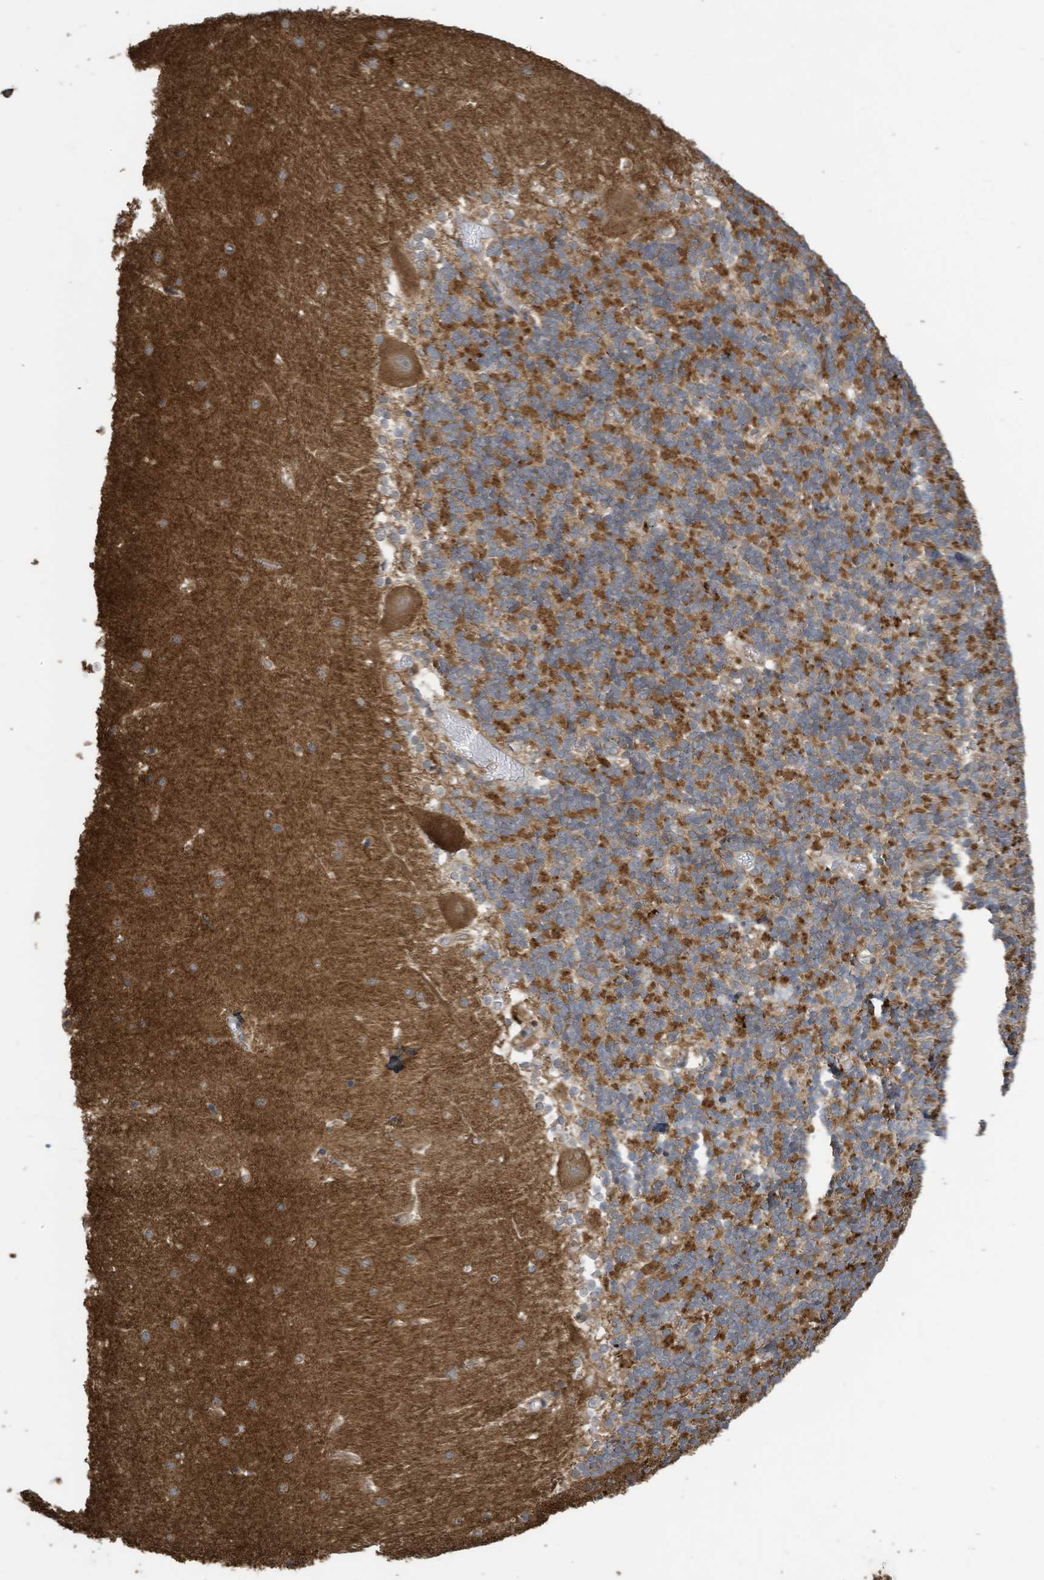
{"staining": {"intensity": "moderate", "quantity": ">75%", "location": "cytoplasmic/membranous"}, "tissue": "cerebellum", "cell_type": "Cells in granular layer", "image_type": "normal", "snomed": [{"axis": "morphology", "description": "Normal tissue, NOS"}, {"axis": "topography", "description": "Cerebellum"}], "caption": "The micrograph reveals a brown stain indicating the presence of a protein in the cytoplasmic/membranous of cells in granular layer in cerebellum.", "gene": "COX10", "patient": {"sex": "male", "age": 37}}